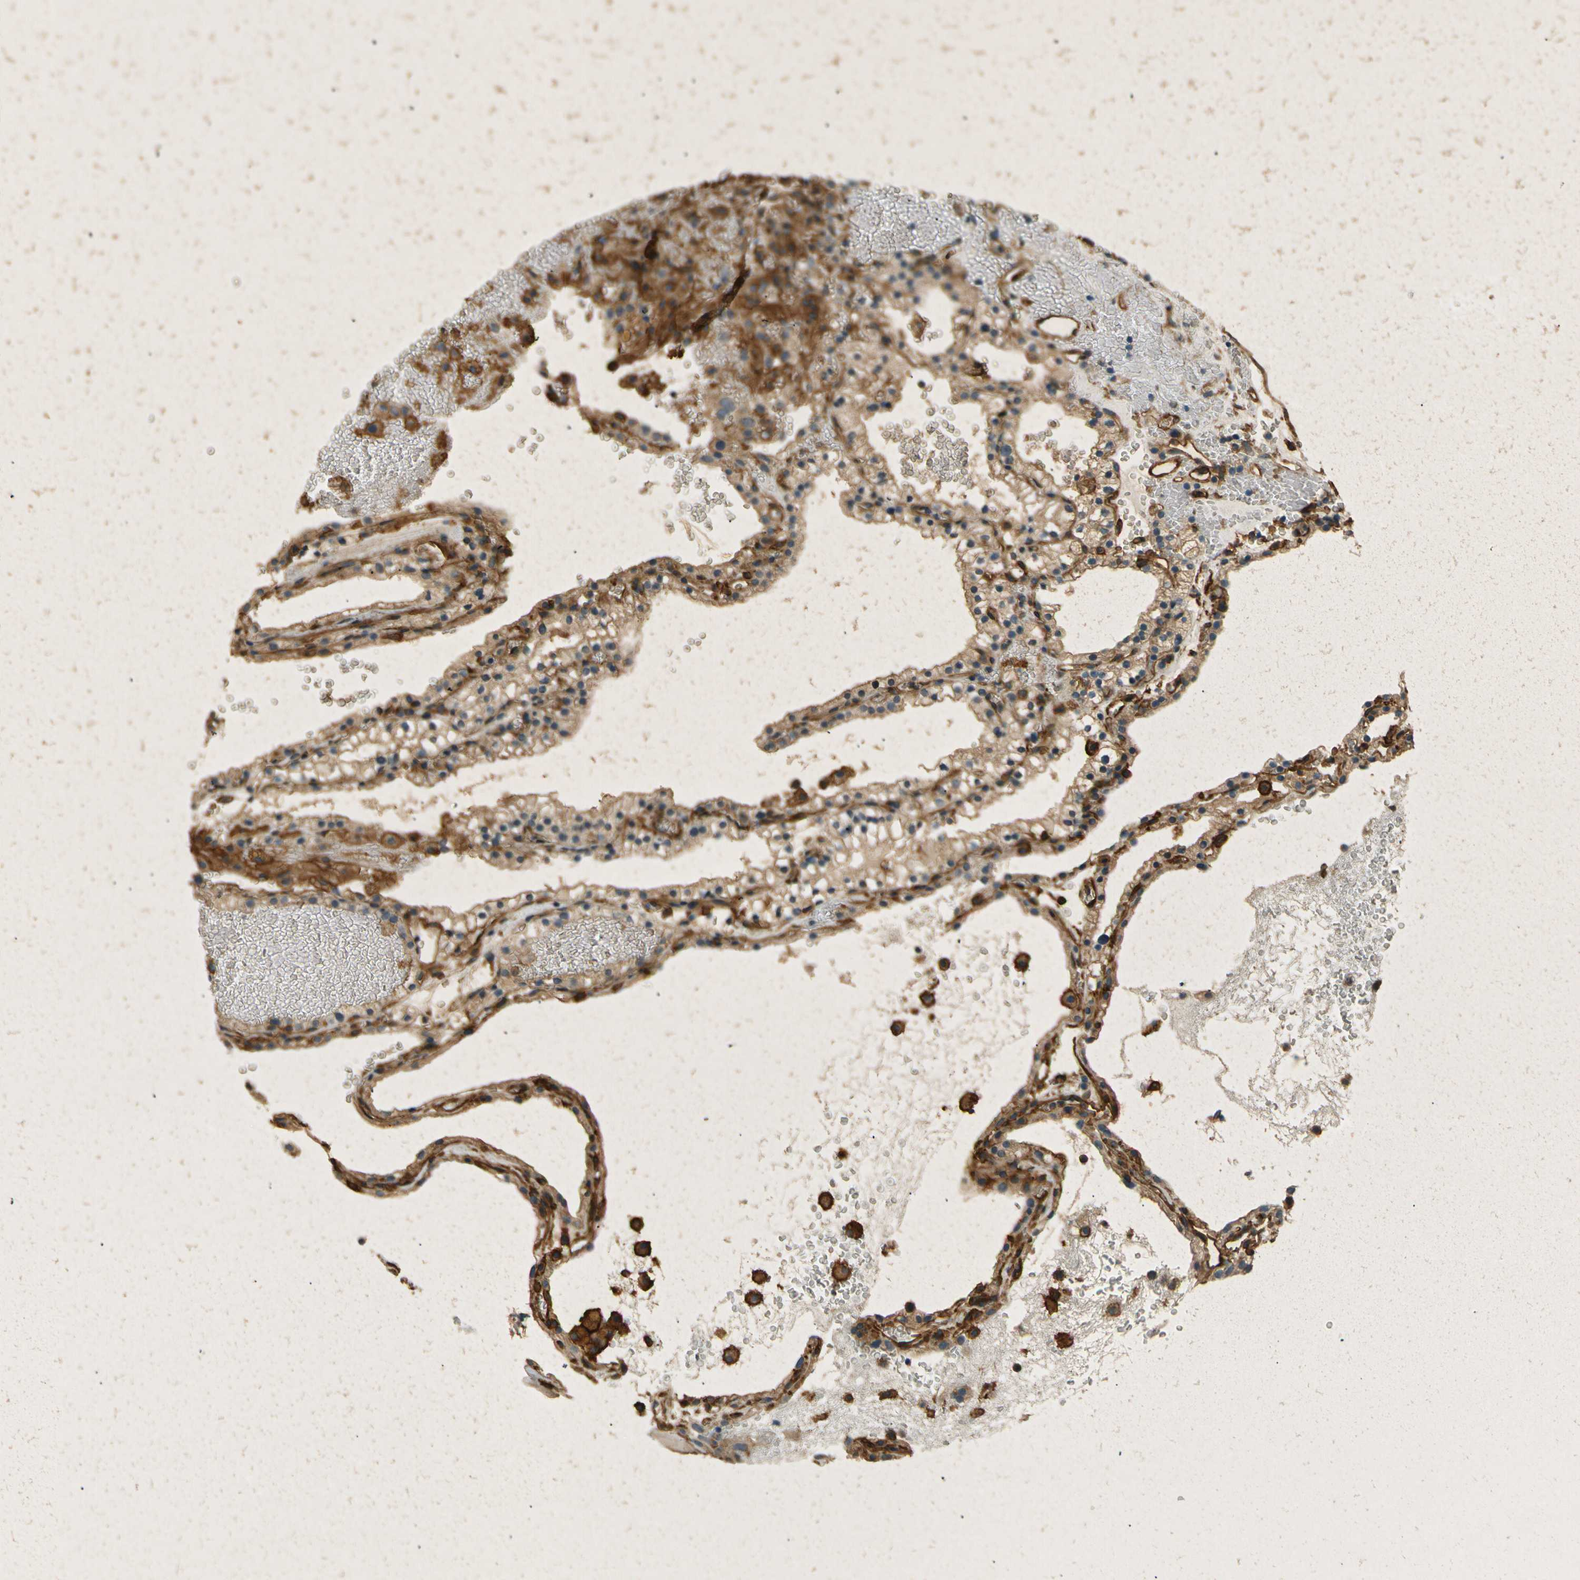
{"staining": {"intensity": "moderate", "quantity": ">75%", "location": "cytoplasmic/membranous"}, "tissue": "renal cancer", "cell_type": "Tumor cells", "image_type": "cancer", "snomed": [{"axis": "morphology", "description": "Adenocarcinoma, NOS"}, {"axis": "topography", "description": "Kidney"}], "caption": "Moderate cytoplasmic/membranous positivity is present in about >75% of tumor cells in adenocarcinoma (renal). Nuclei are stained in blue.", "gene": "ENTPD1", "patient": {"sex": "female", "age": 41}}